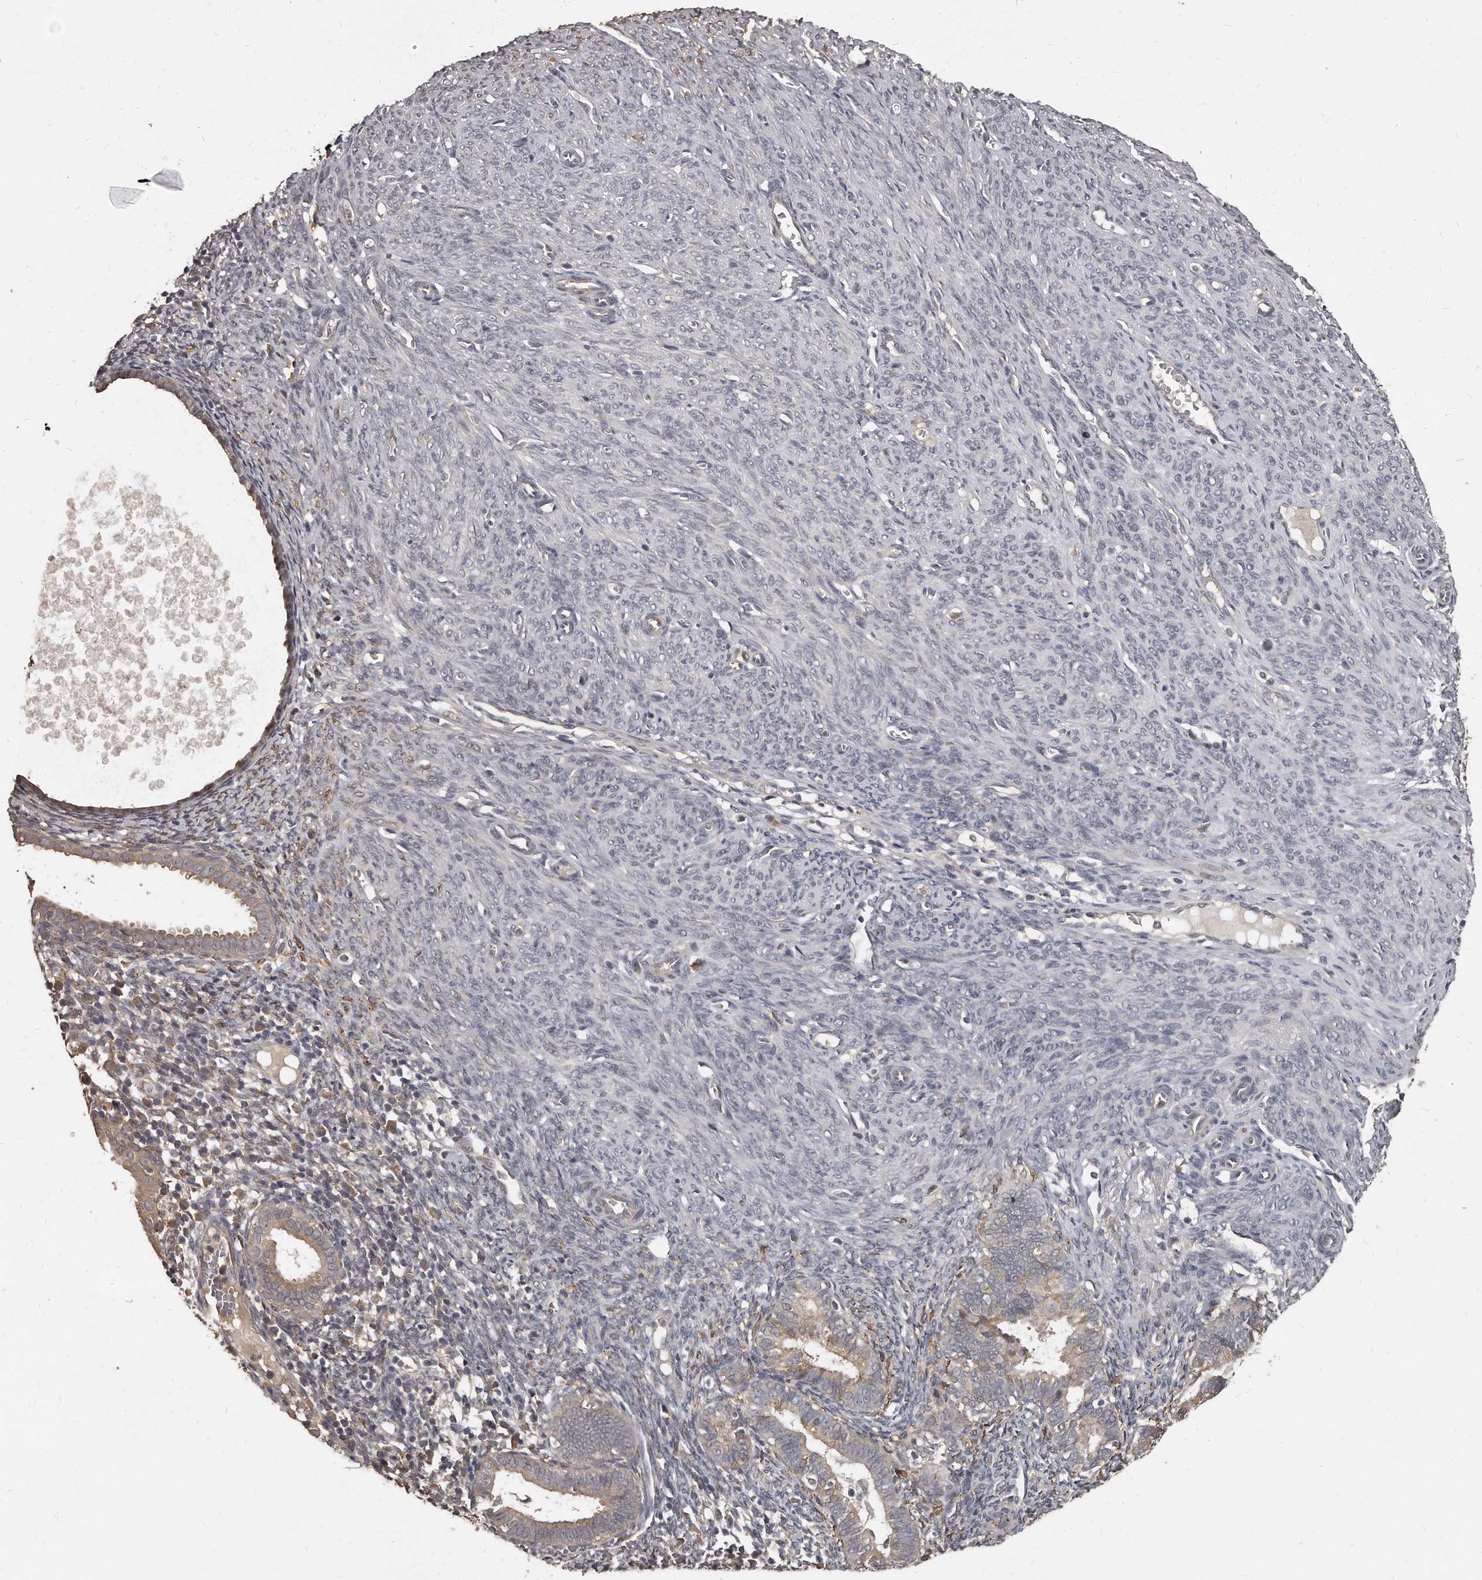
{"staining": {"intensity": "weak", "quantity": "25%-75%", "location": "cytoplasmic/membranous"}, "tissue": "endometrial cancer", "cell_type": "Tumor cells", "image_type": "cancer", "snomed": [{"axis": "morphology", "description": "Adenocarcinoma, NOS"}, {"axis": "topography", "description": "Uterus"}], "caption": "A photomicrograph of human endometrial adenocarcinoma stained for a protein demonstrates weak cytoplasmic/membranous brown staining in tumor cells.", "gene": "GRB10", "patient": {"sex": "female", "age": 77}}